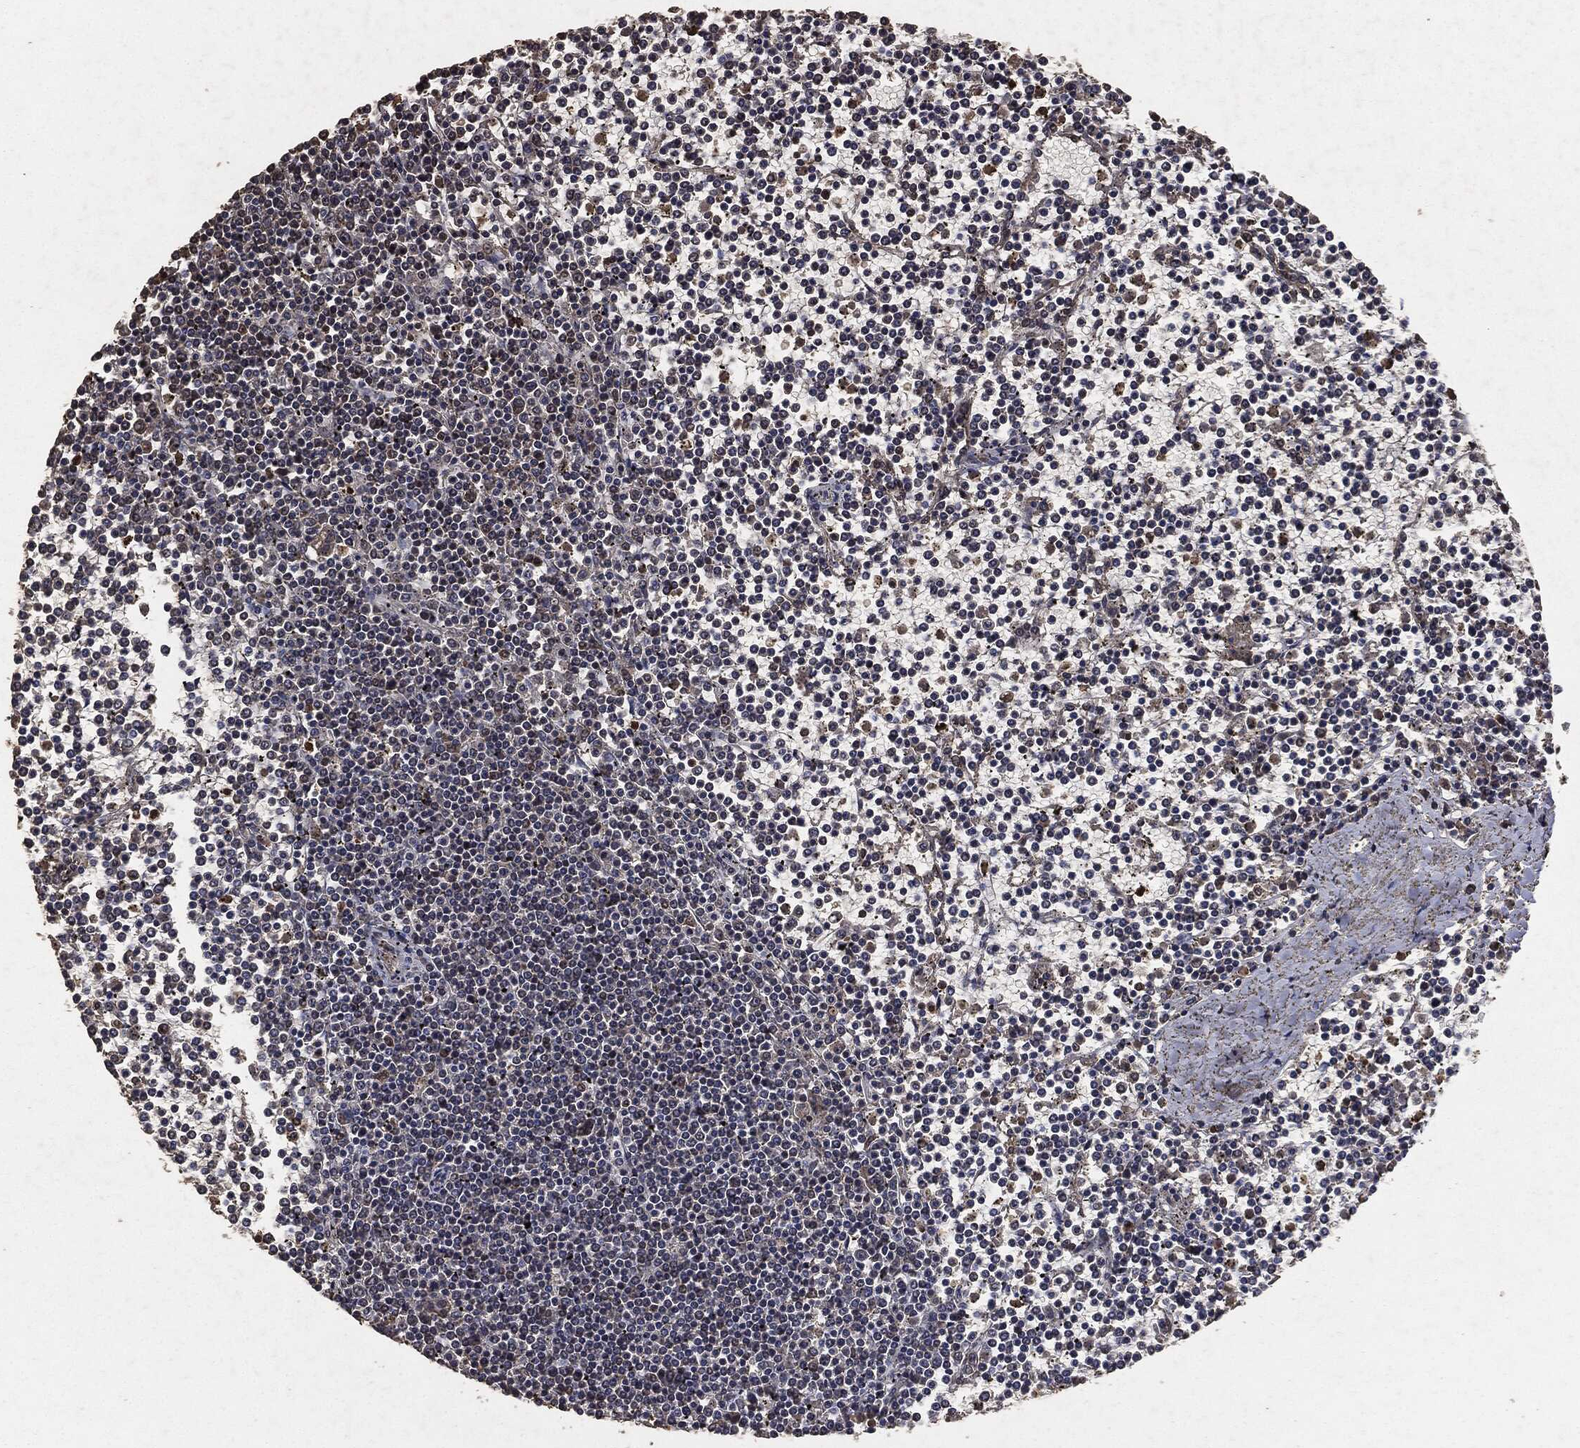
{"staining": {"intensity": "negative", "quantity": "none", "location": "none"}, "tissue": "lymphoma", "cell_type": "Tumor cells", "image_type": "cancer", "snomed": [{"axis": "morphology", "description": "Malignant lymphoma, non-Hodgkin's type, Low grade"}, {"axis": "topography", "description": "Spleen"}], "caption": "An immunohistochemistry (IHC) photomicrograph of lymphoma is shown. There is no staining in tumor cells of lymphoma.", "gene": "AKT1S1", "patient": {"sex": "female", "age": 19}}